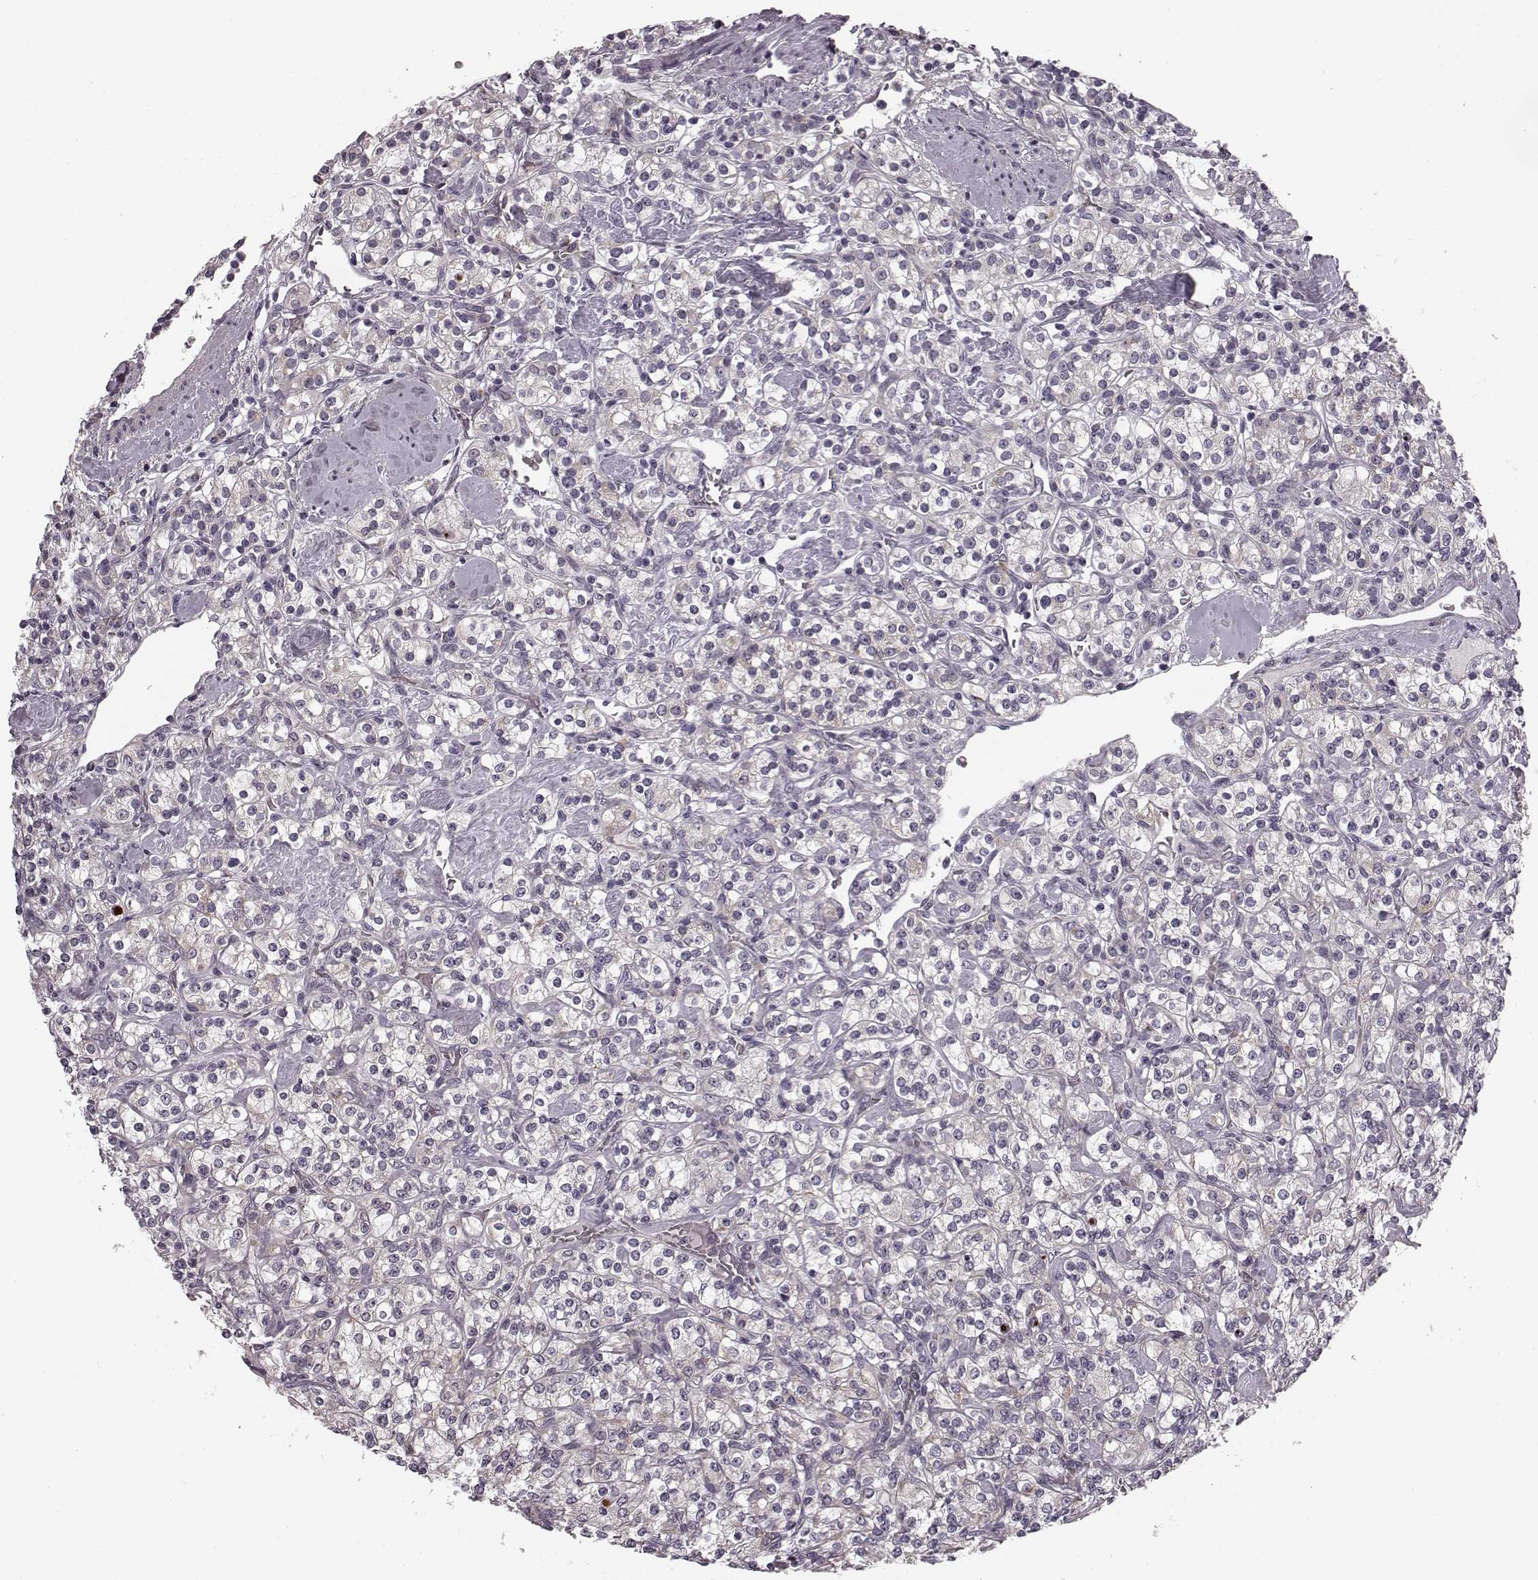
{"staining": {"intensity": "negative", "quantity": "none", "location": "none"}, "tissue": "renal cancer", "cell_type": "Tumor cells", "image_type": "cancer", "snomed": [{"axis": "morphology", "description": "Adenocarcinoma, NOS"}, {"axis": "topography", "description": "Kidney"}], "caption": "Protein analysis of renal cancer exhibits no significant staining in tumor cells.", "gene": "FAM234B", "patient": {"sex": "male", "age": 77}}